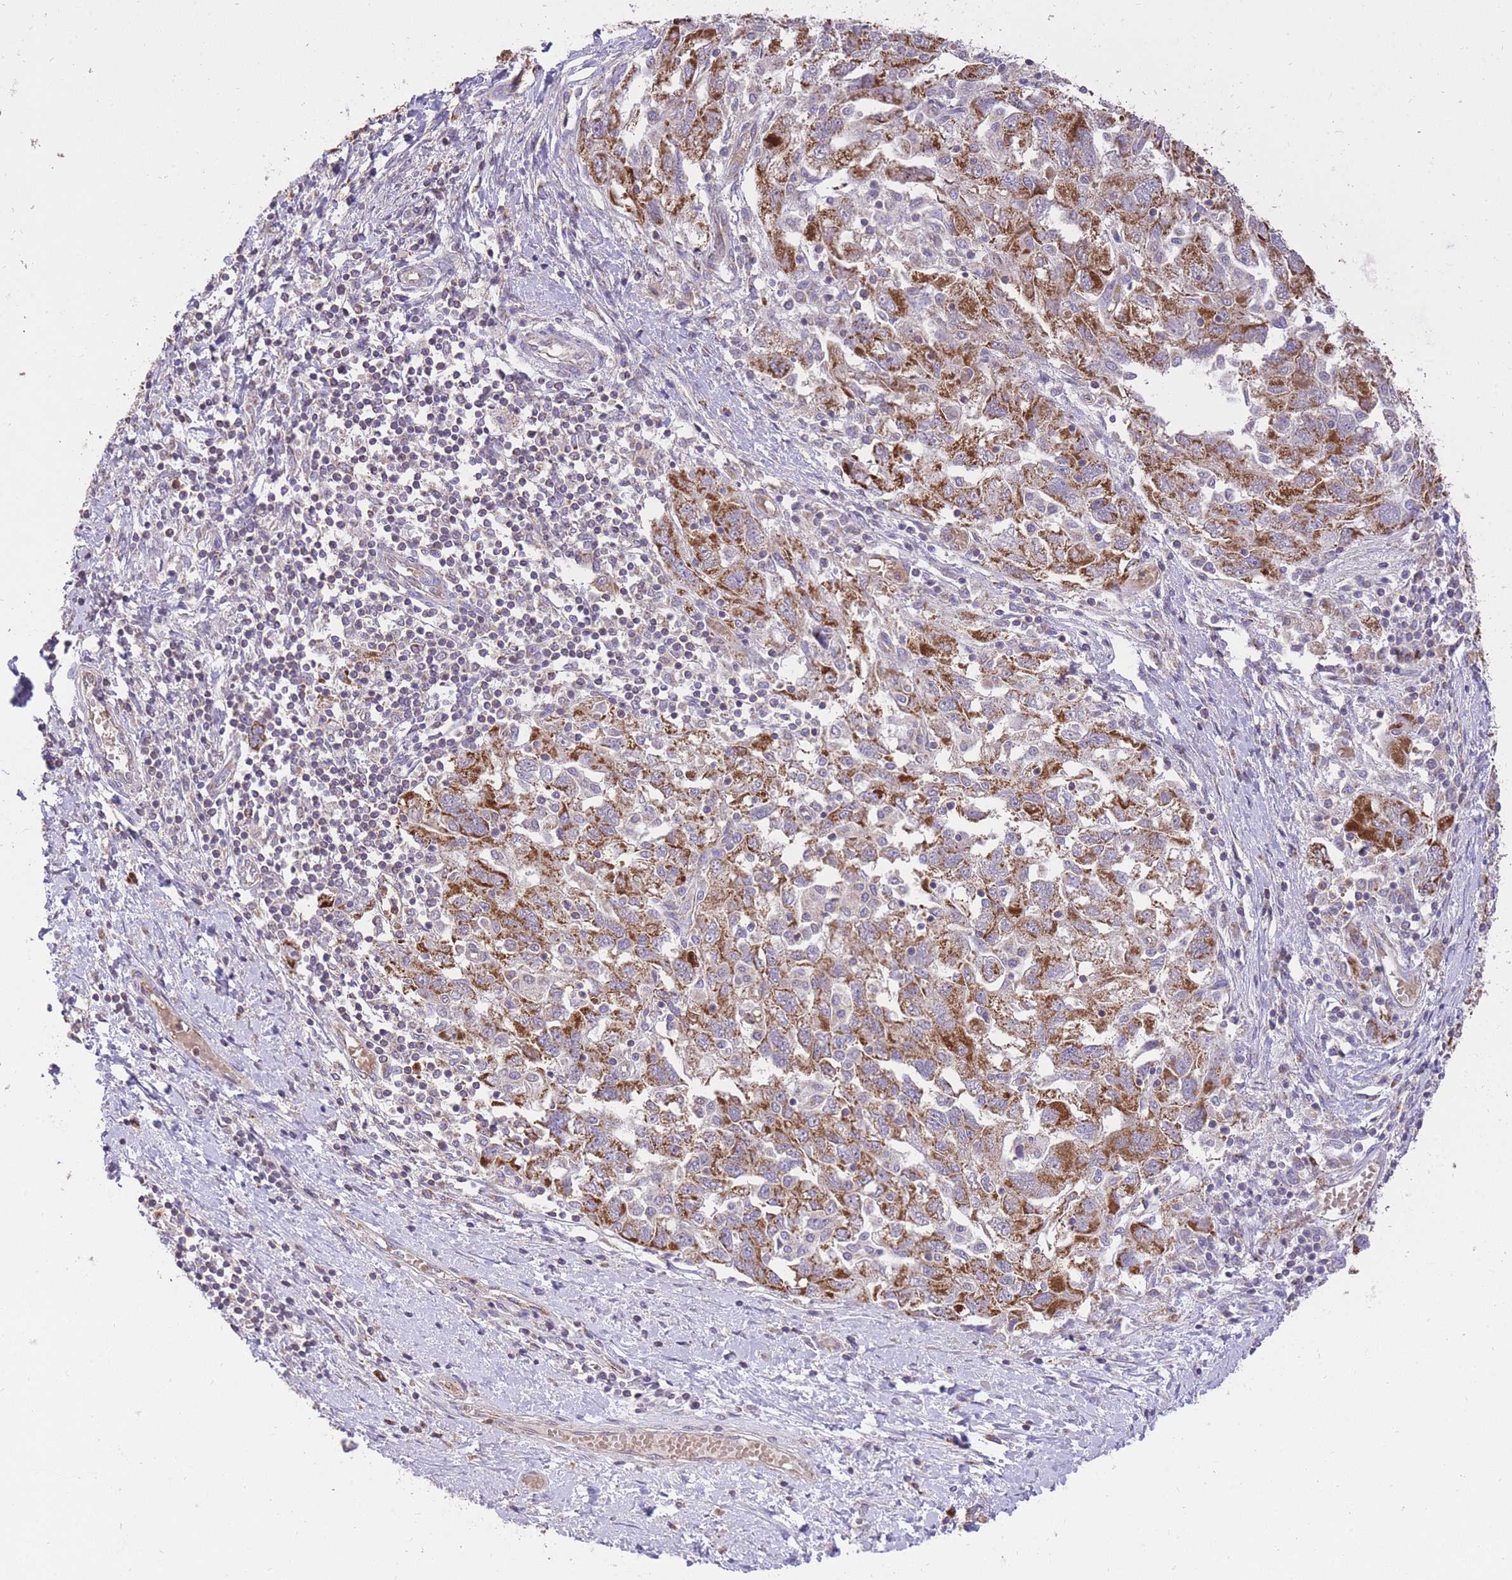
{"staining": {"intensity": "moderate", "quantity": "25%-75%", "location": "cytoplasmic/membranous"}, "tissue": "ovarian cancer", "cell_type": "Tumor cells", "image_type": "cancer", "snomed": [{"axis": "morphology", "description": "Carcinoma, NOS"}, {"axis": "morphology", "description": "Cystadenocarcinoma, serous, NOS"}, {"axis": "topography", "description": "Ovary"}], "caption": "This is a histology image of IHC staining of ovarian cancer (carcinoma), which shows moderate positivity in the cytoplasmic/membranous of tumor cells.", "gene": "PREP", "patient": {"sex": "female", "age": 69}}